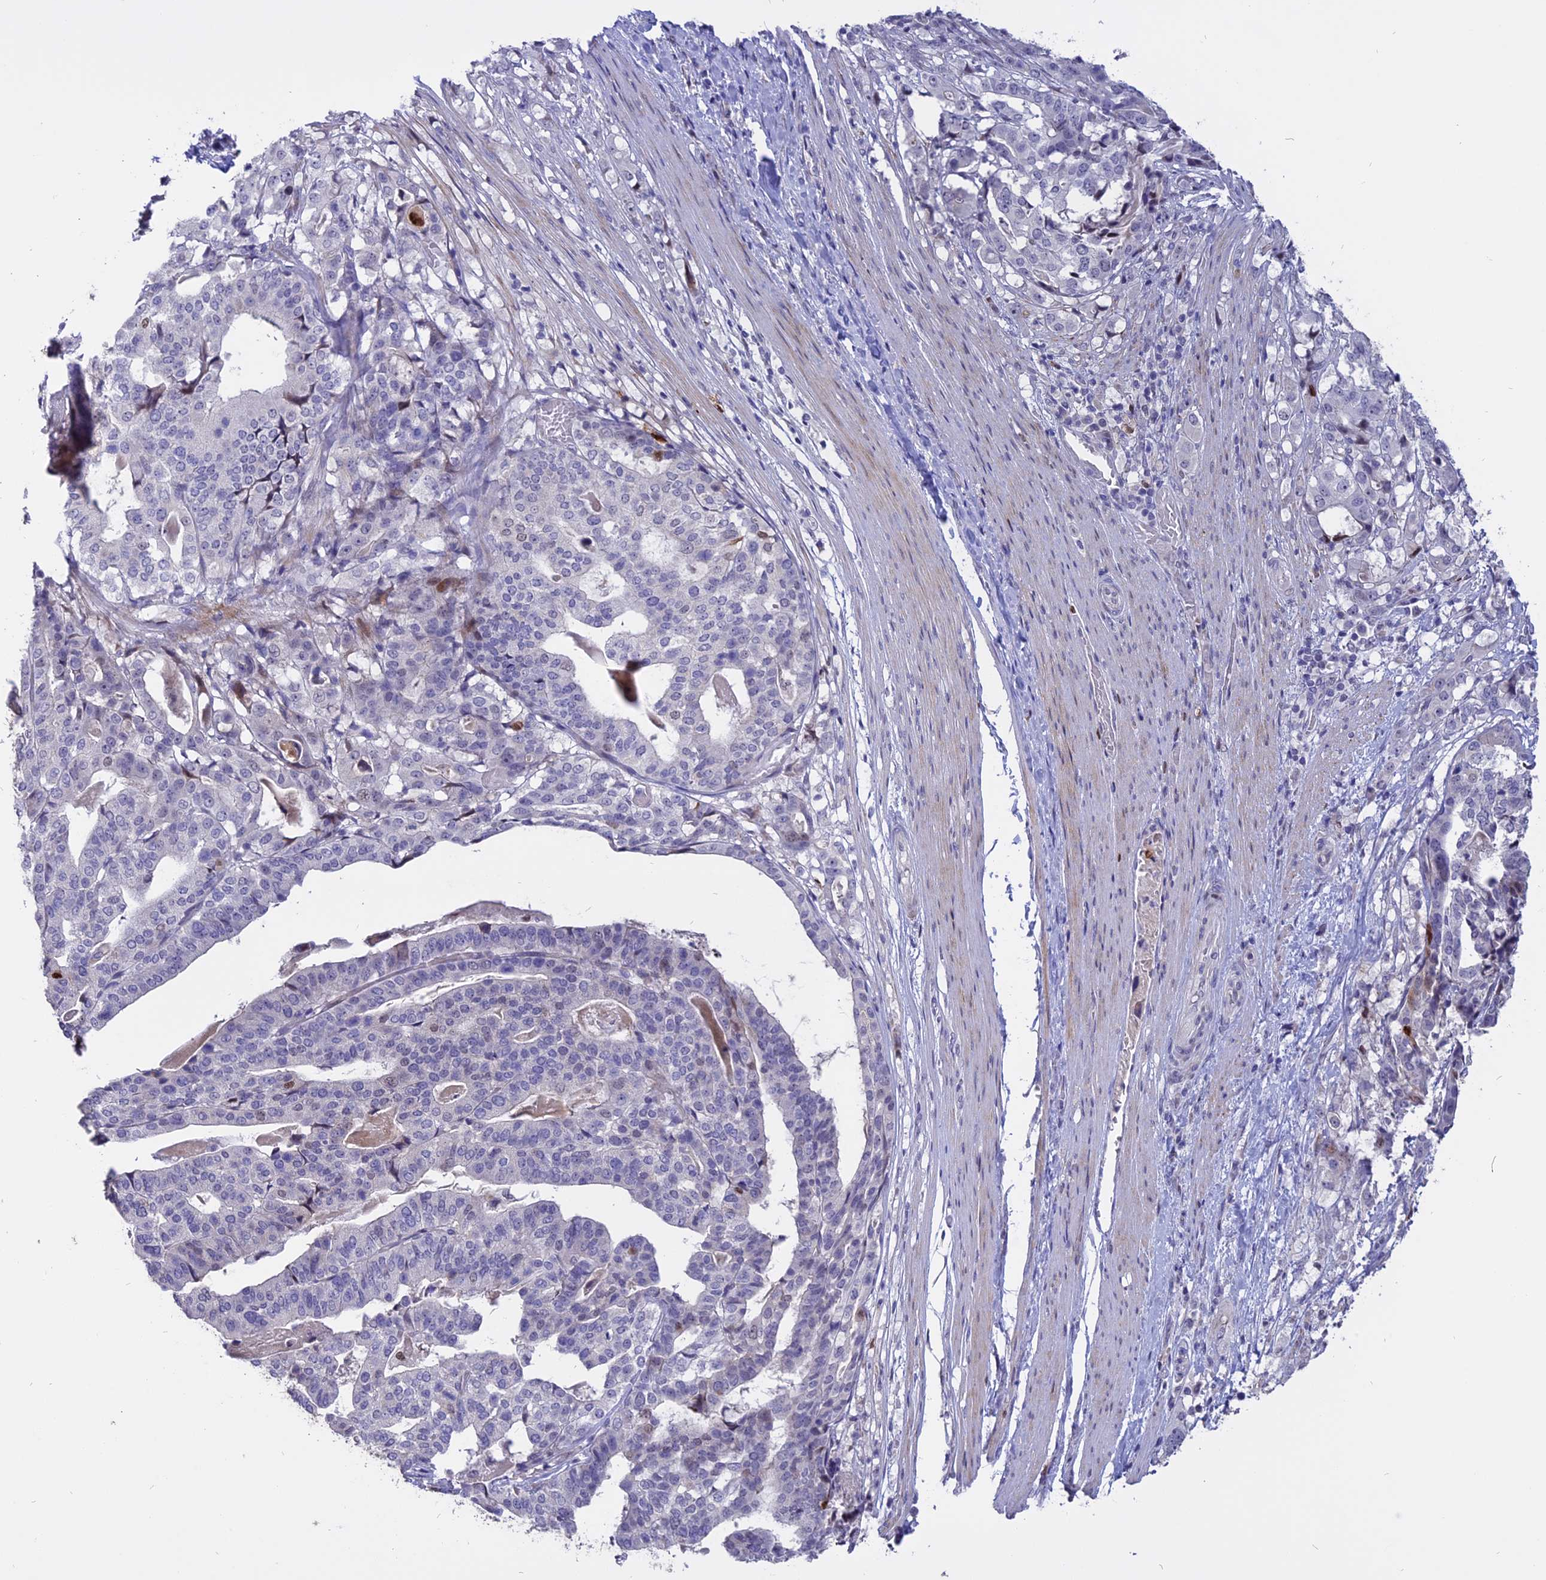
{"staining": {"intensity": "negative", "quantity": "none", "location": "none"}, "tissue": "stomach cancer", "cell_type": "Tumor cells", "image_type": "cancer", "snomed": [{"axis": "morphology", "description": "Adenocarcinoma, NOS"}, {"axis": "topography", "description": "Stomach"}], "caption": "An image of adenocarcinoma (stomach) stained for a protein demonstrates no brown staining in tumor cells. The staining was performed using DAB to visualize the protein expression in brown, while the nuclei were stained in blue with hematoxylin (Magnification: 20x).", "gene": "TMEM263", "patient": {"sex": "male", "age": 48}}